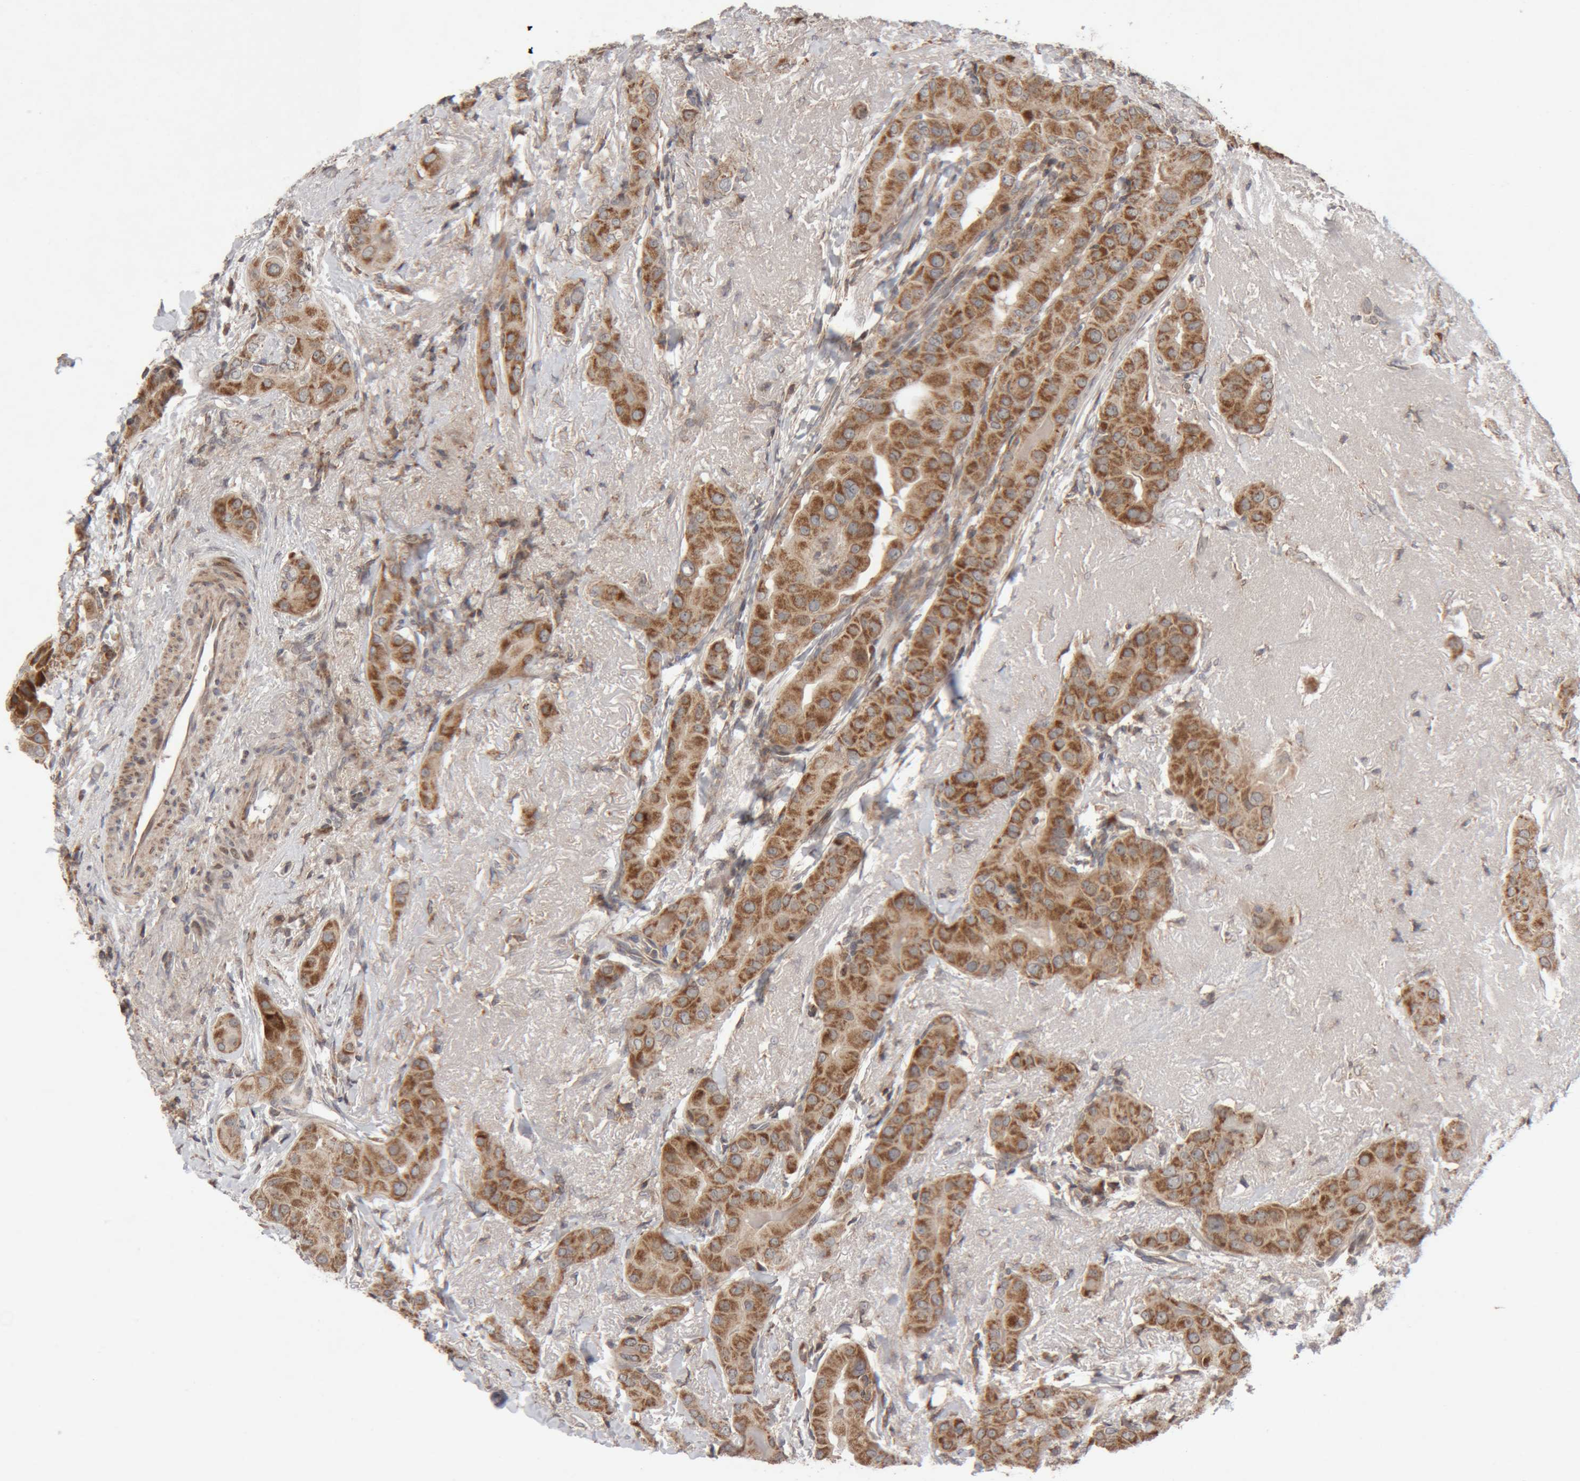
{"staining": {"intensity": "moderate", "quantity": ">75%", "location": "cytoplasmic/membranous"}, "tissue": "thyroid cancer", "cell_type": "Tumor cells", "image_type": "cancer", "snomed": [{"axis": "morphology", "description": "Papillary adenocarcinoma, NOS"}, {"axis": "topography", "description": "Thyroid gland"}], "caption": "Immunohistochemistry (IHC) staining of papillary adenocarcinoma (thyroid), which exhibits medium levels of moderate cytoplasmic/membranous expression in about >75% of tumor cells indicating moderate cytoplasmic/membranous protein staining. The staining was performed using DAB (brown) for protein detection and nuclei were counterstained in hematoxylin (blue).", "gene": "KIF21B", "patient": {"sex": "male", "age": 33}}